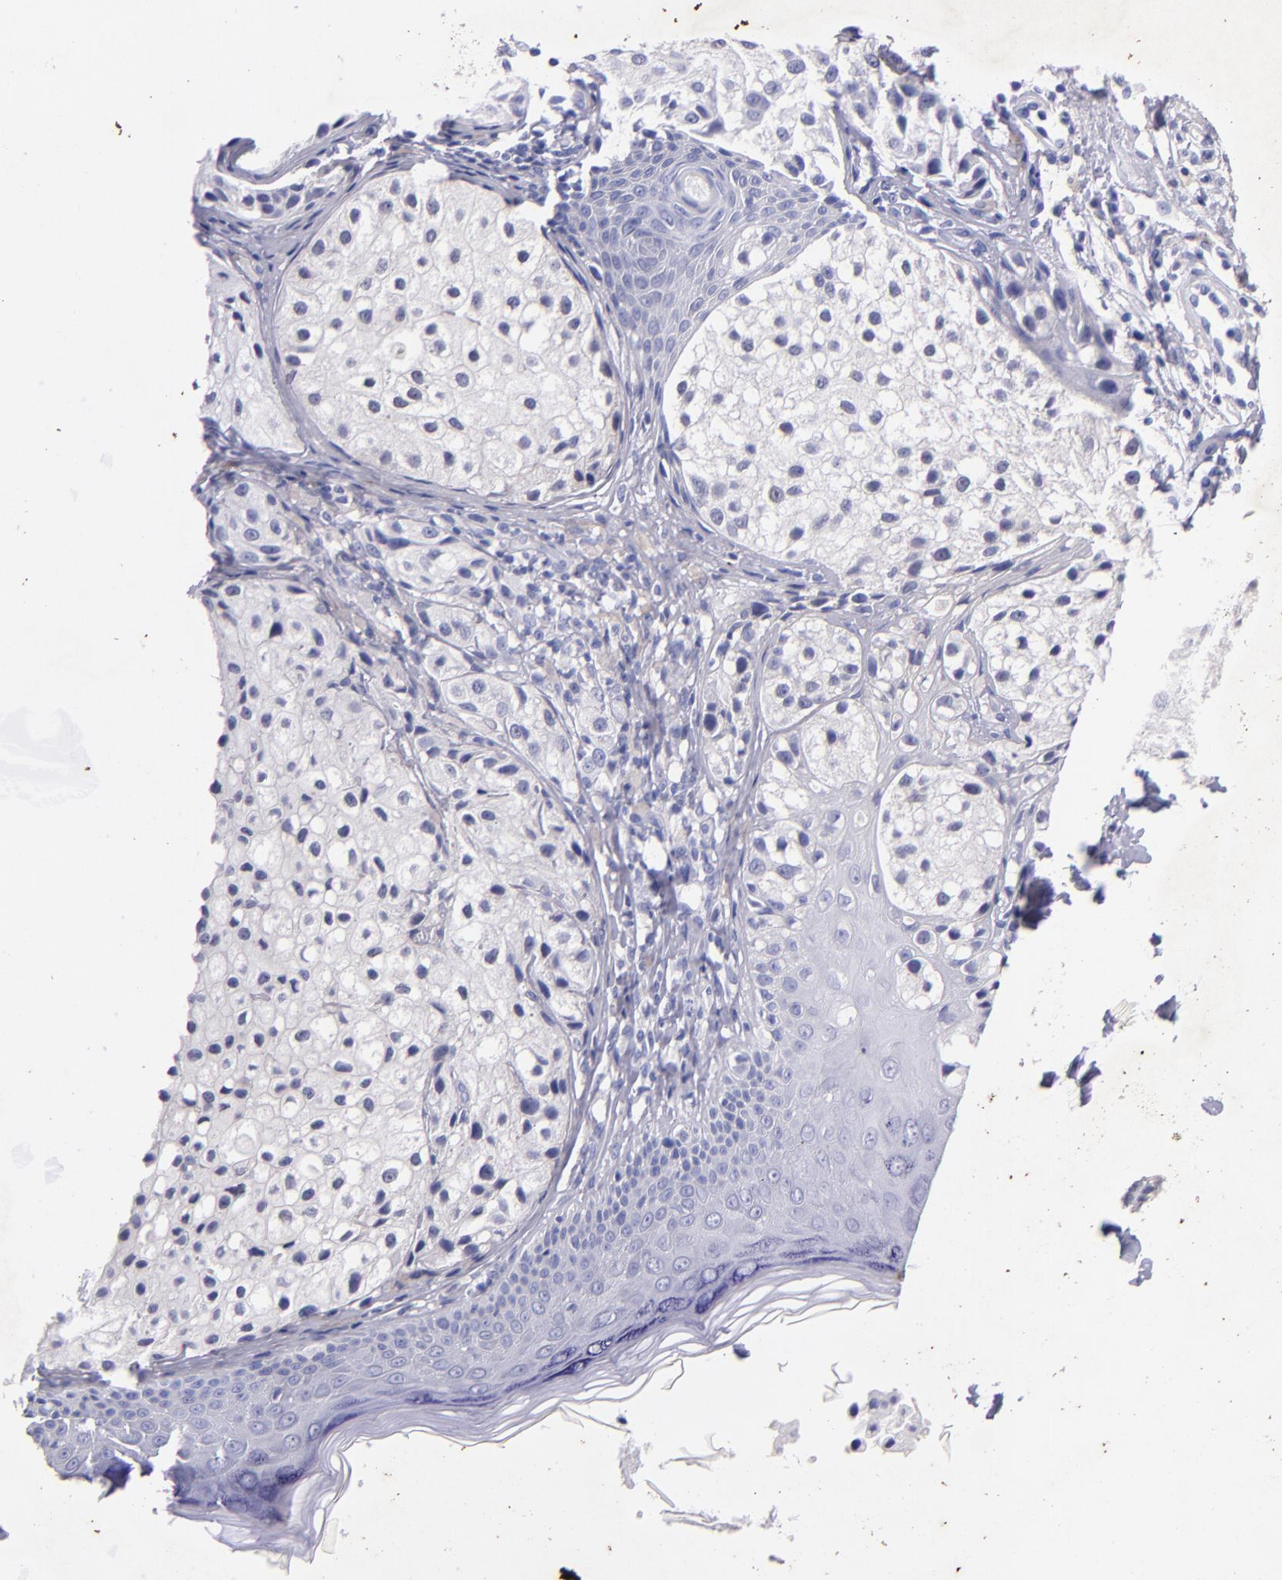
{"staining": {"intensity": "negative", "quantity": "none", "location": "none"}, "tissue": "melanoma", "cell_type": "Tumor cells", "image_type": "cancer", "snomed": [{"axis": "morphology", "description": "Malignant melanoma, NOS"}, {"axis": "topography", "description": "Skin"}], "caption": "Photomicrograph shows no protein positivity in tumor cells of malignant melanoma tissue.", "gene": "UCHL1", "patient": {"sex": "male", "age": 23}}